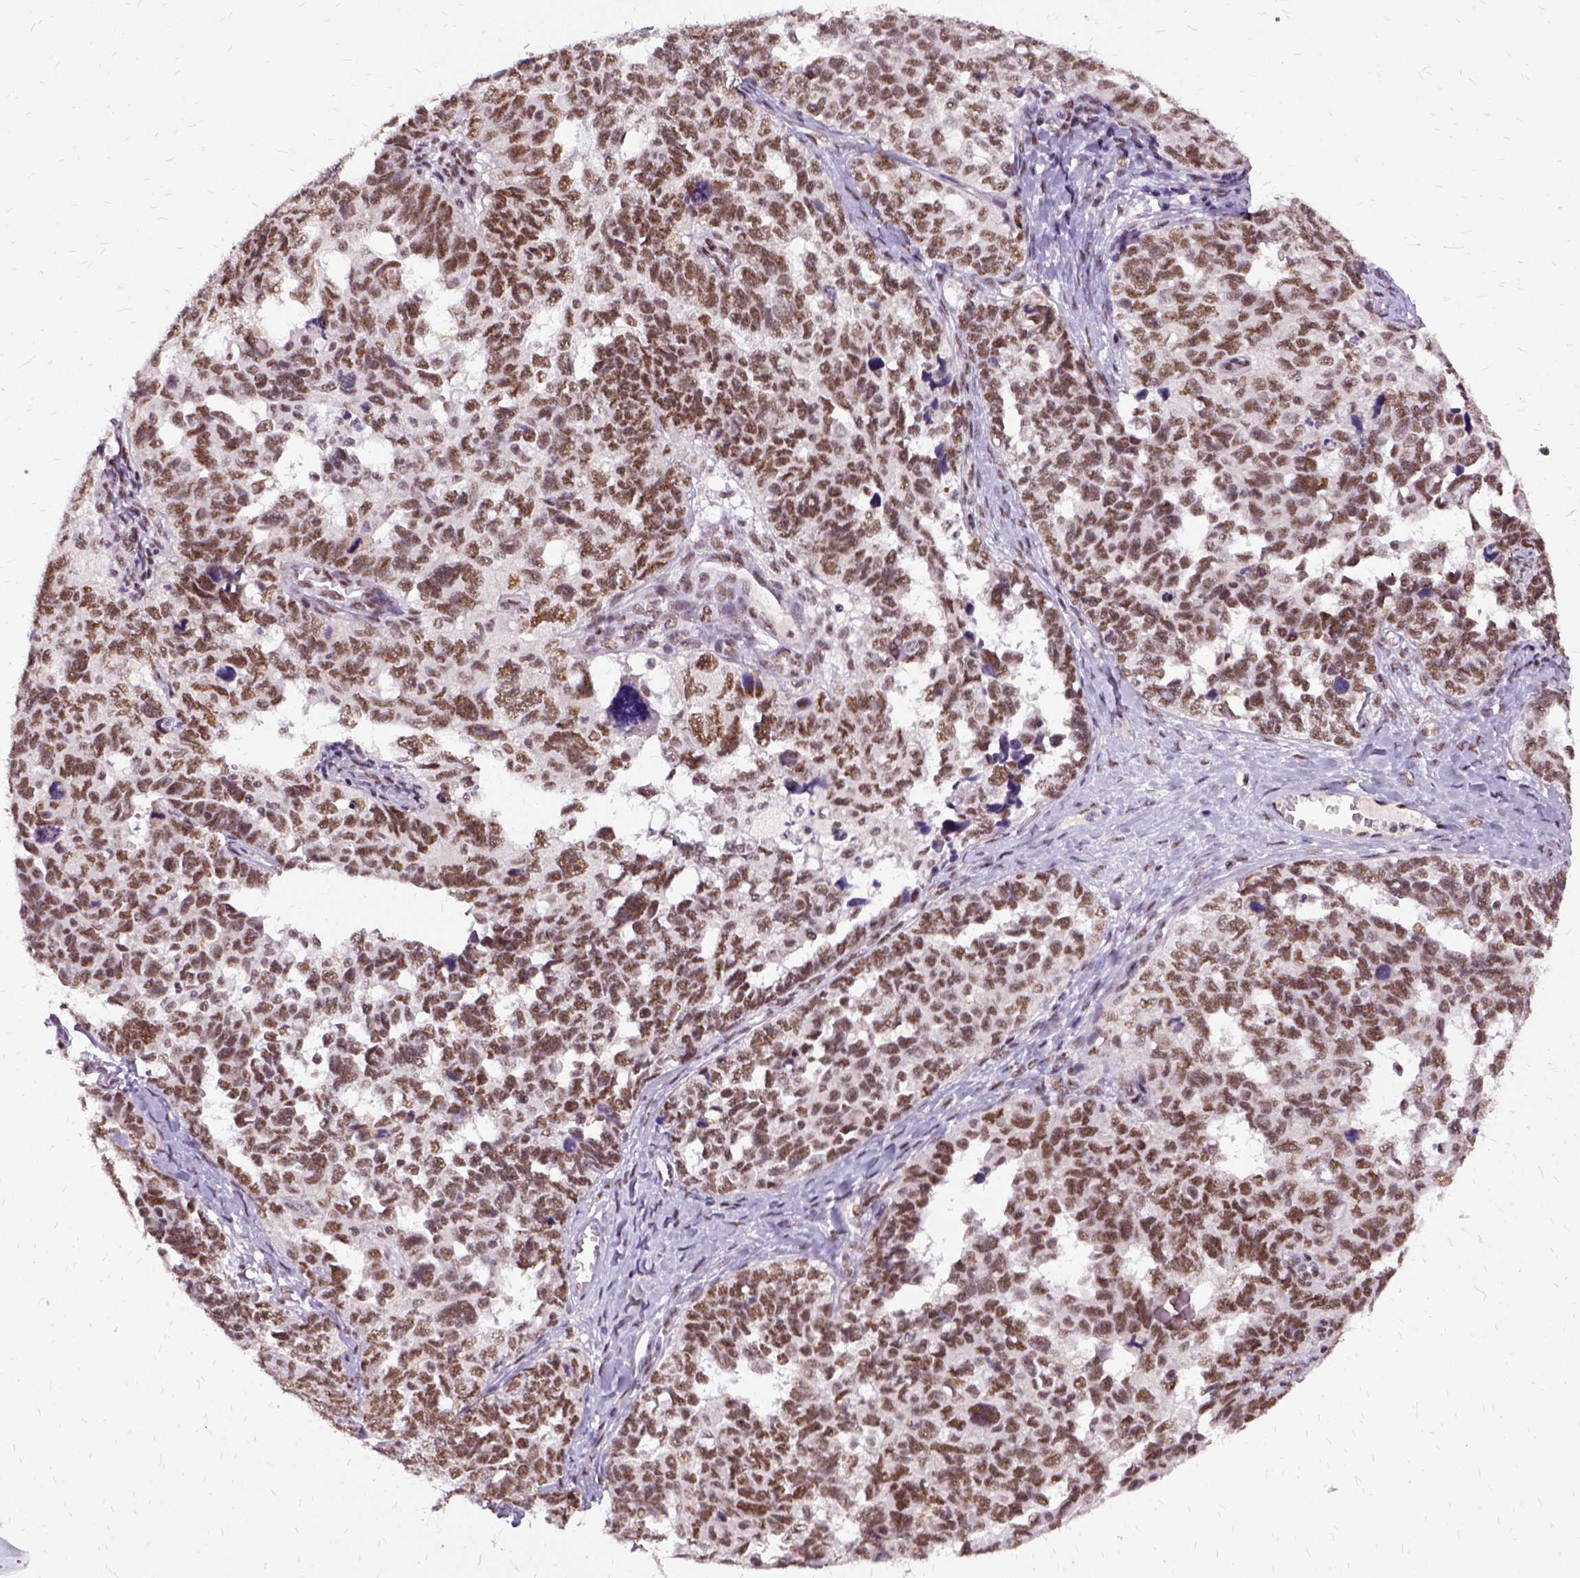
{"staining": {"intensity": "moderate", "quantity": ">75%", "location": "nuclear"}, "tissue": "ovarian cancer", "cell_type": "Tumor cells", "image_type": "cancer", "snomed": [{"axis": "morphology", "description": "Cystadenocarcinoma, serous, NOS"}, {"axis": "topography", "description": "Ovary"}], "caption": "Immunohistochemical staining of human ovarian cancer (serous cystadenocarcinoma) displays medium levels of moderate nuclear protein staining in approximately >75% of tumor cells. (brown staining indicates protein expression, while blue staining denotes nuclei).", "gene": "SETD1A", "patient": {"sex": "female", "age": 69}}